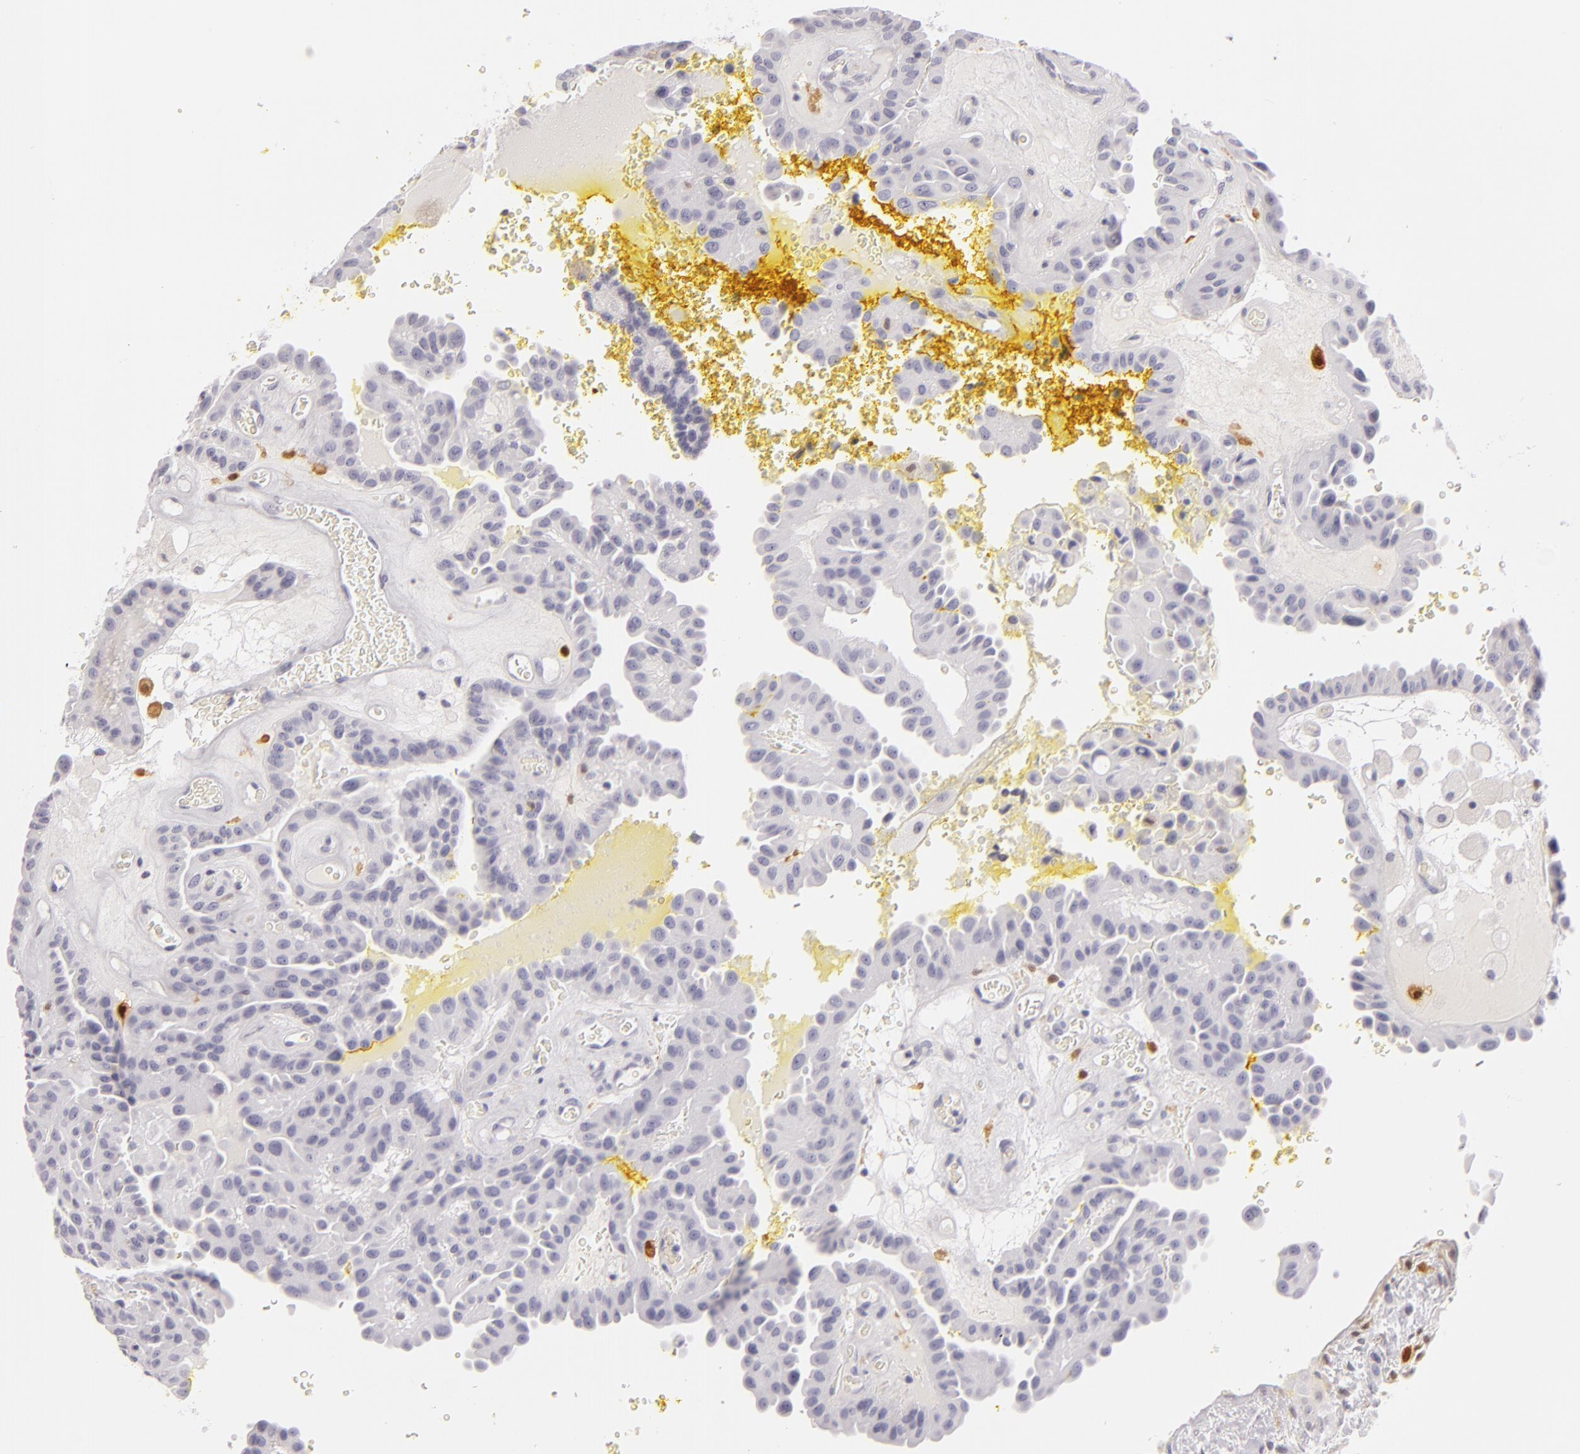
{"staining": {"intensity": "negative", "quantity": "none", "location": "none"}, "tissue": "thyroid cancer", "cell_type": "Tumor cells", "image_type": "cancer", "snomed": [{"axis": "morphology", "description": "Papillary adenocarcinoma, NOS"}, {"axis": "topography", "description": "Thyroid gland"}], "caption": "Thyroid cancer was stained to show a protein in brown. There is no significant staining in tumor cells.", "gene": "F13A1", "patient": {"sex": "male", "age": 87}}